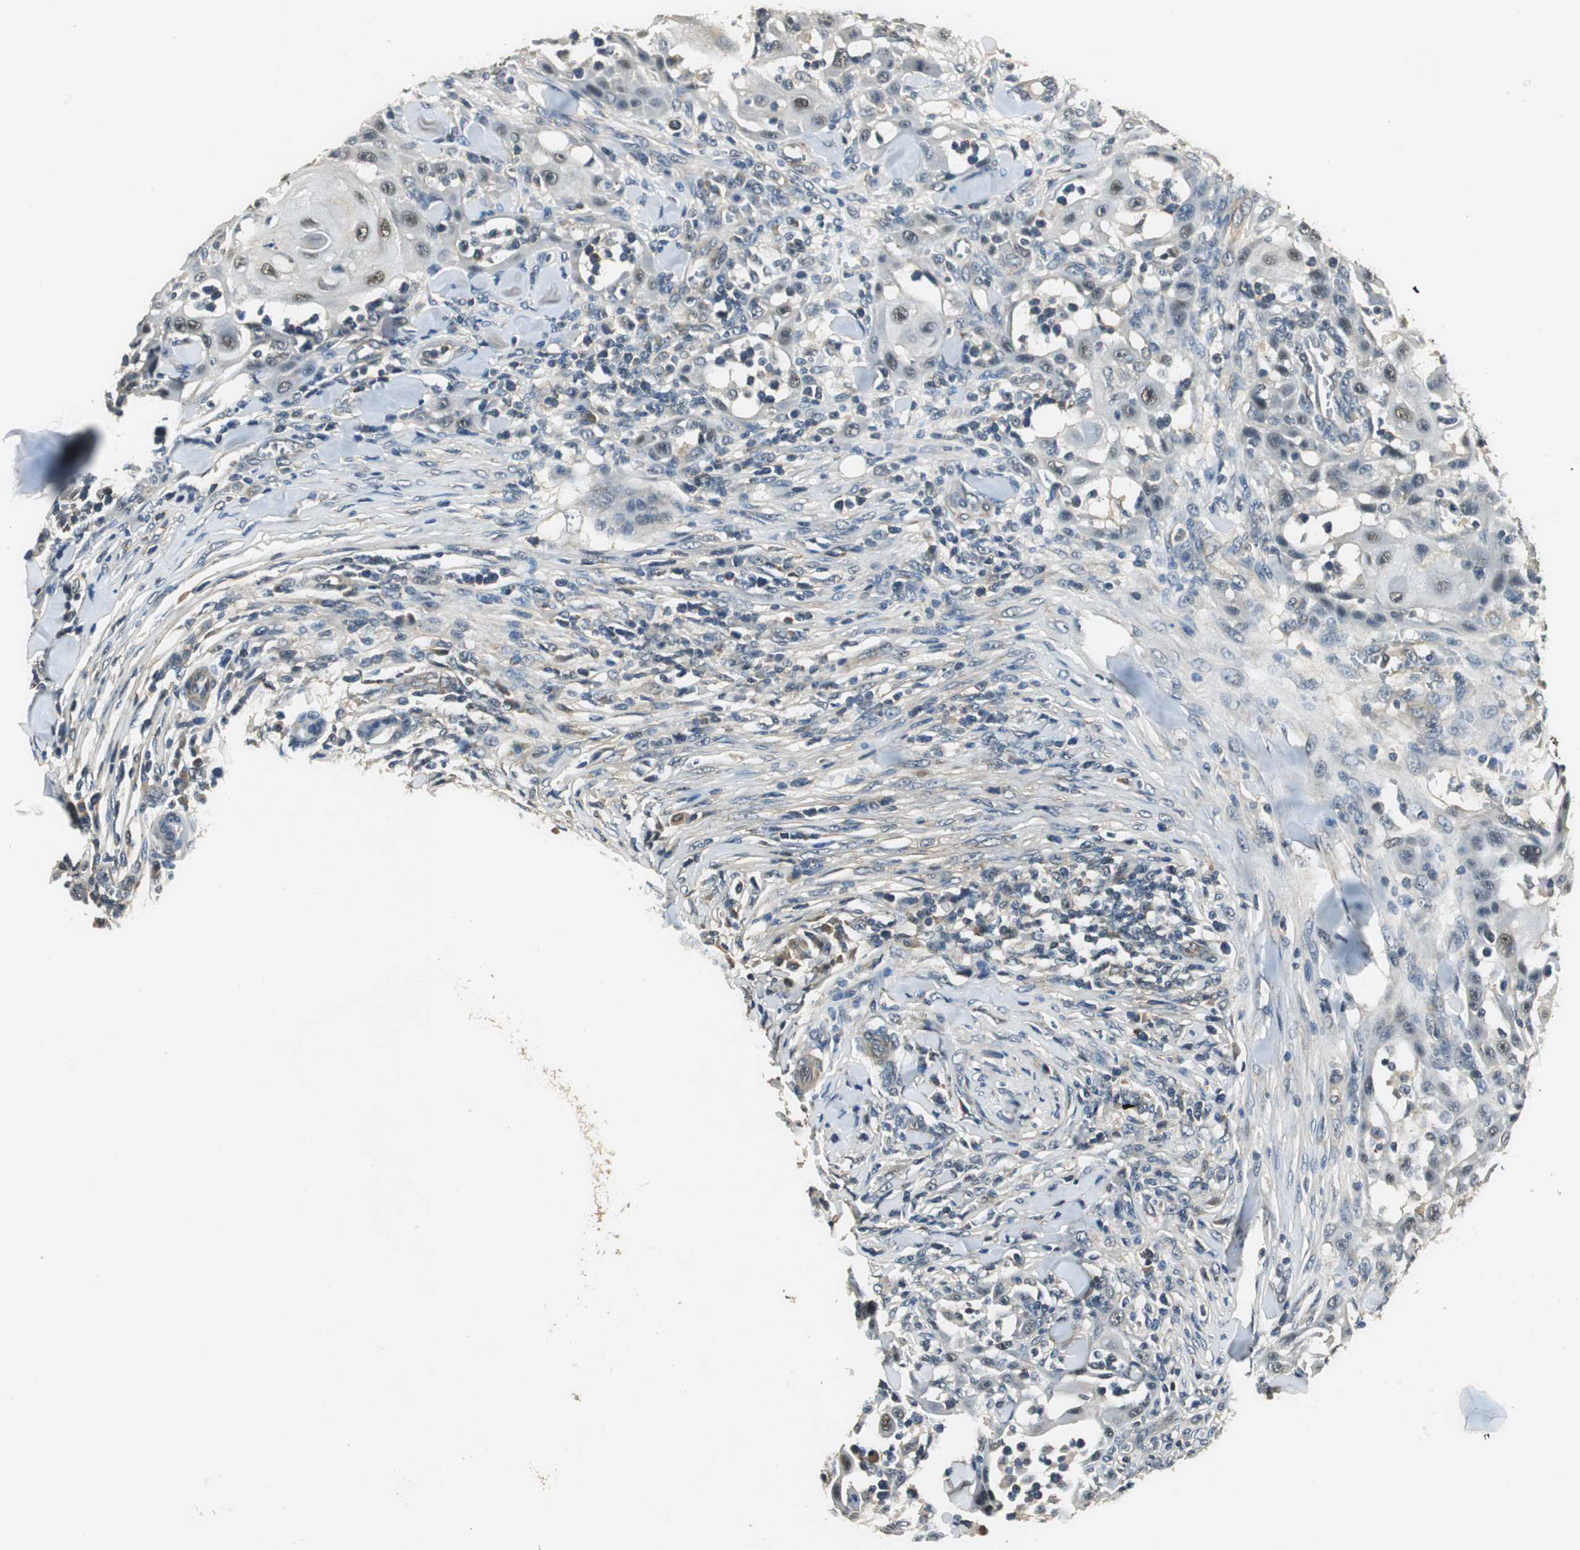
{"staining": {"intensity": "weak", "quantity": "25%-75%", "location": "nuclear"}, "tissue": "skin cancer", "cell_type": "Tumor cells", "image_type": "cancer", "snomed": [{"axis": "morphology", "description": "Squamous cell carcinoma, NOS"}, {"axis": "topography", "description": "Skin"}], "caption": "DAB immunohistochemical staining of squamous cell carcinoma (skin) shows weak nuclear protein staining in about 25%-75% of tumor cells.", "gene": "PSMB4", "patient": {"sex": "male", "age": 24}}